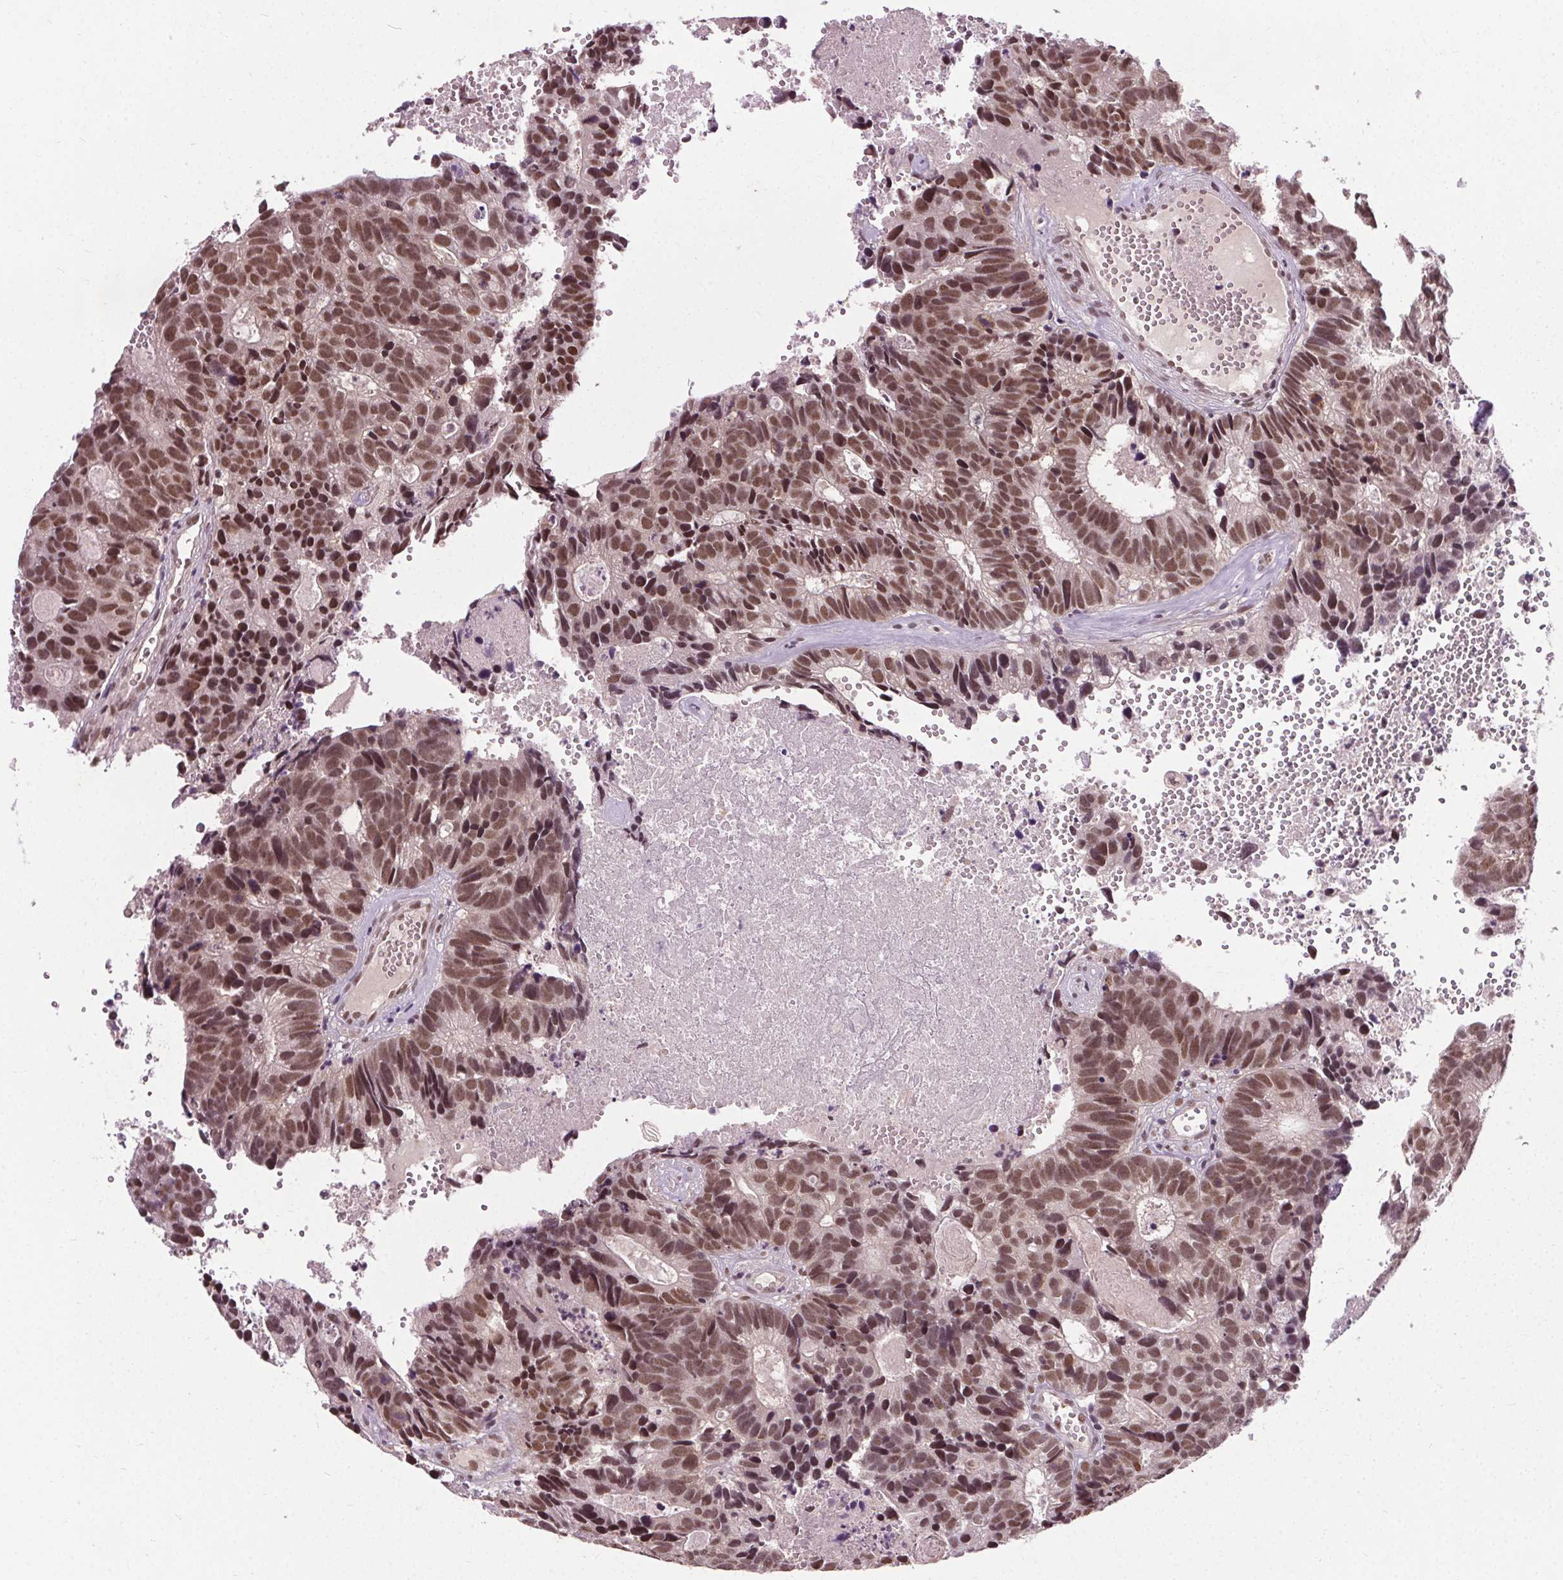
{"staining": {"intensity": "moderate", "quantity": ">75%", "location": "nuclear"}, "tissue": "head and neck cancer", "cell_type": "Tumor cells", "image_type": "cancer", "snomed": [{"axis": "morphology", "description": "Adenocarcinoma, NOS"}, {"axis": "topography", "description": "Head-Neck"}], "caption": "A medium amount of moderate nuclear staining is identified in about >75% of tumor cells in head and neck adenocarcinoma tissue.", "gene": "MED6", "patient": {"sex": "male", "age": 62}}